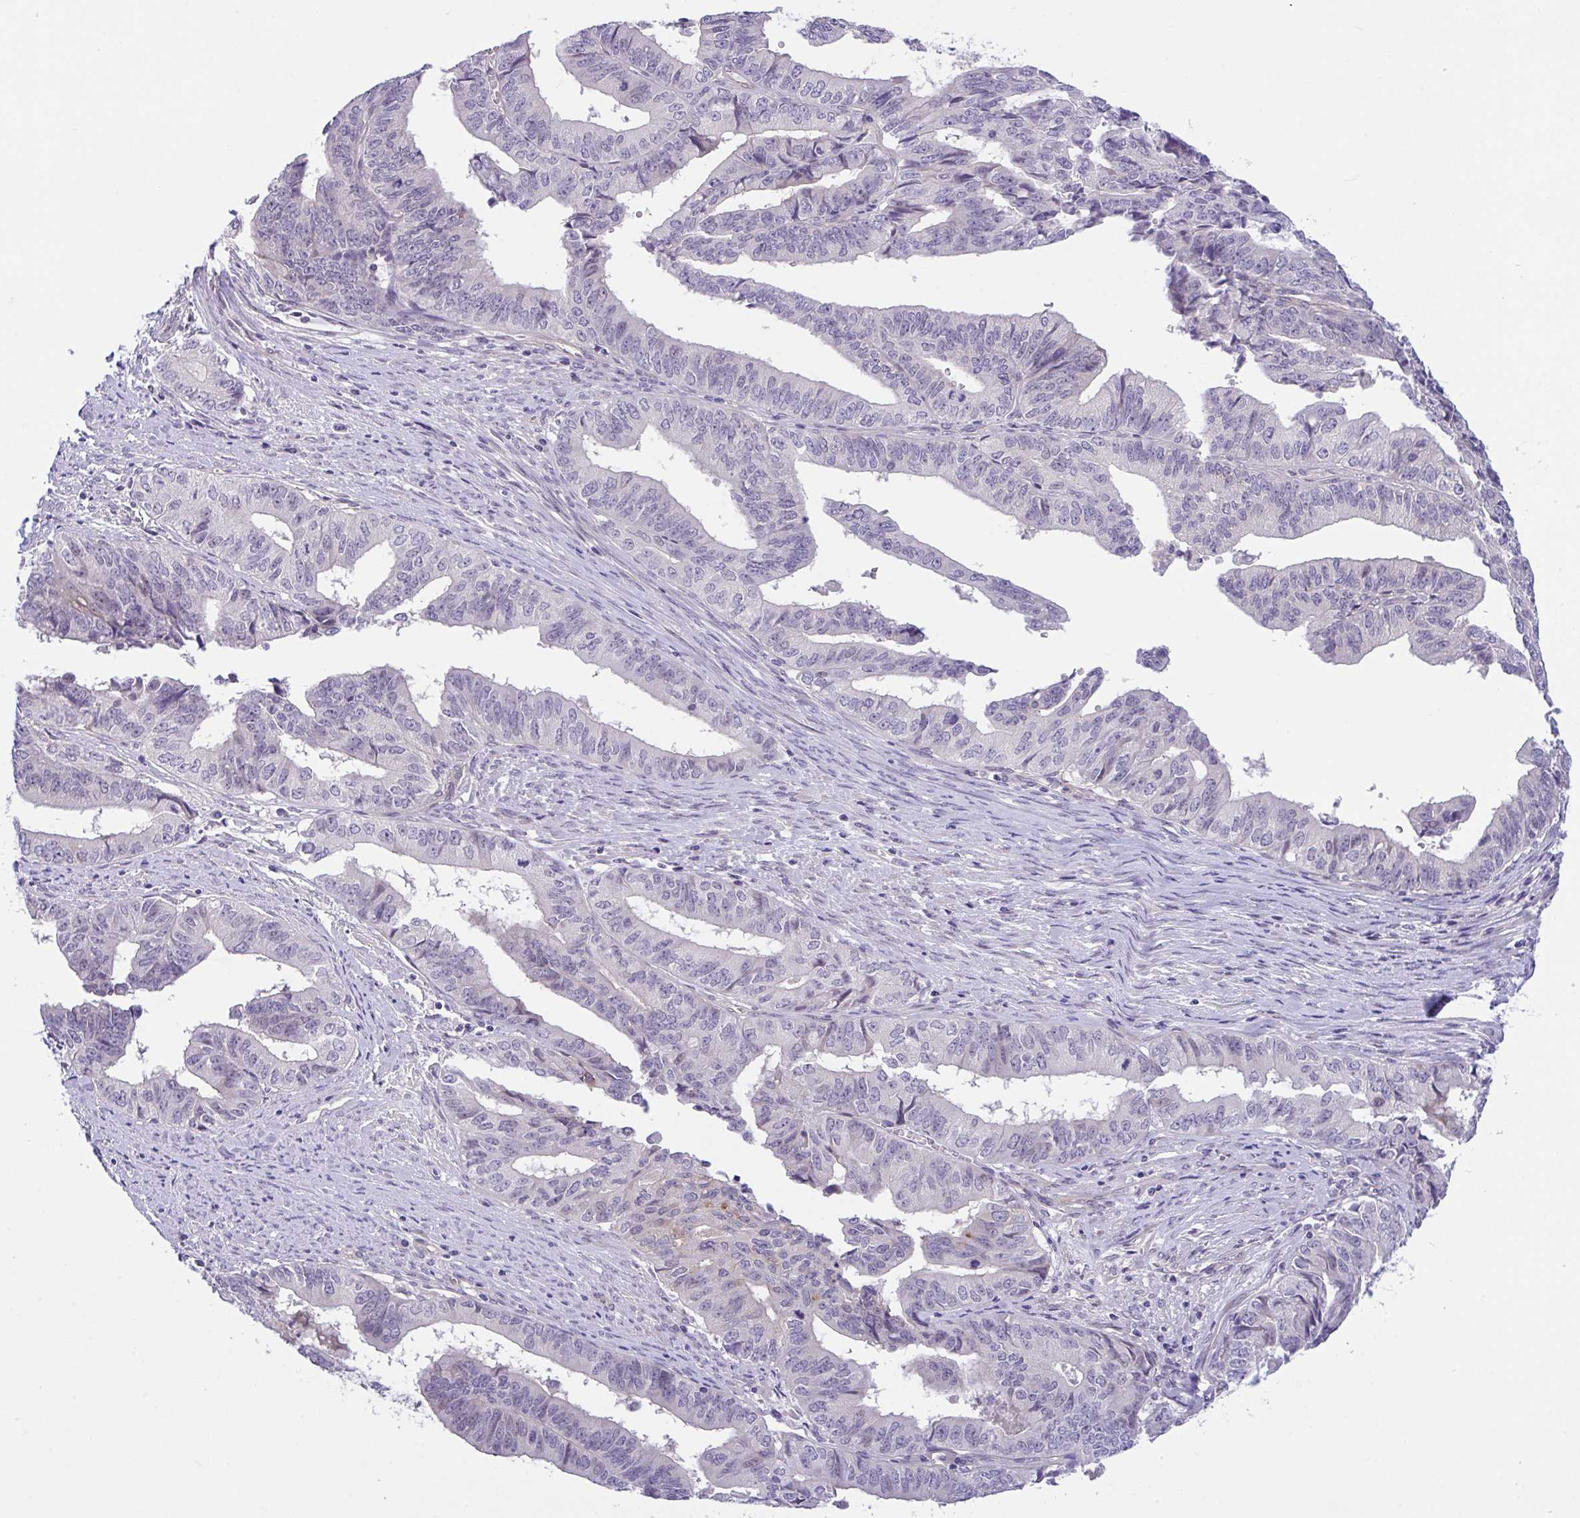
{"staining": {"intensity": "negative", "quantity": "none", "location": "none"}, "tissue": "endometrial cancer", "cell_type": "Tumor cells", "image_type": "cancer", "snomed": [{"axis": "morphology", "description": "Adenocarcinoma, NOS"}, {"axis": "topography", "description": "Endometrium"}], "caption": "Tumor cells show no significant staining in endometrial cancer.", "gene": "RHOXF1", "patient": {"sex": "female", "age": 65}}